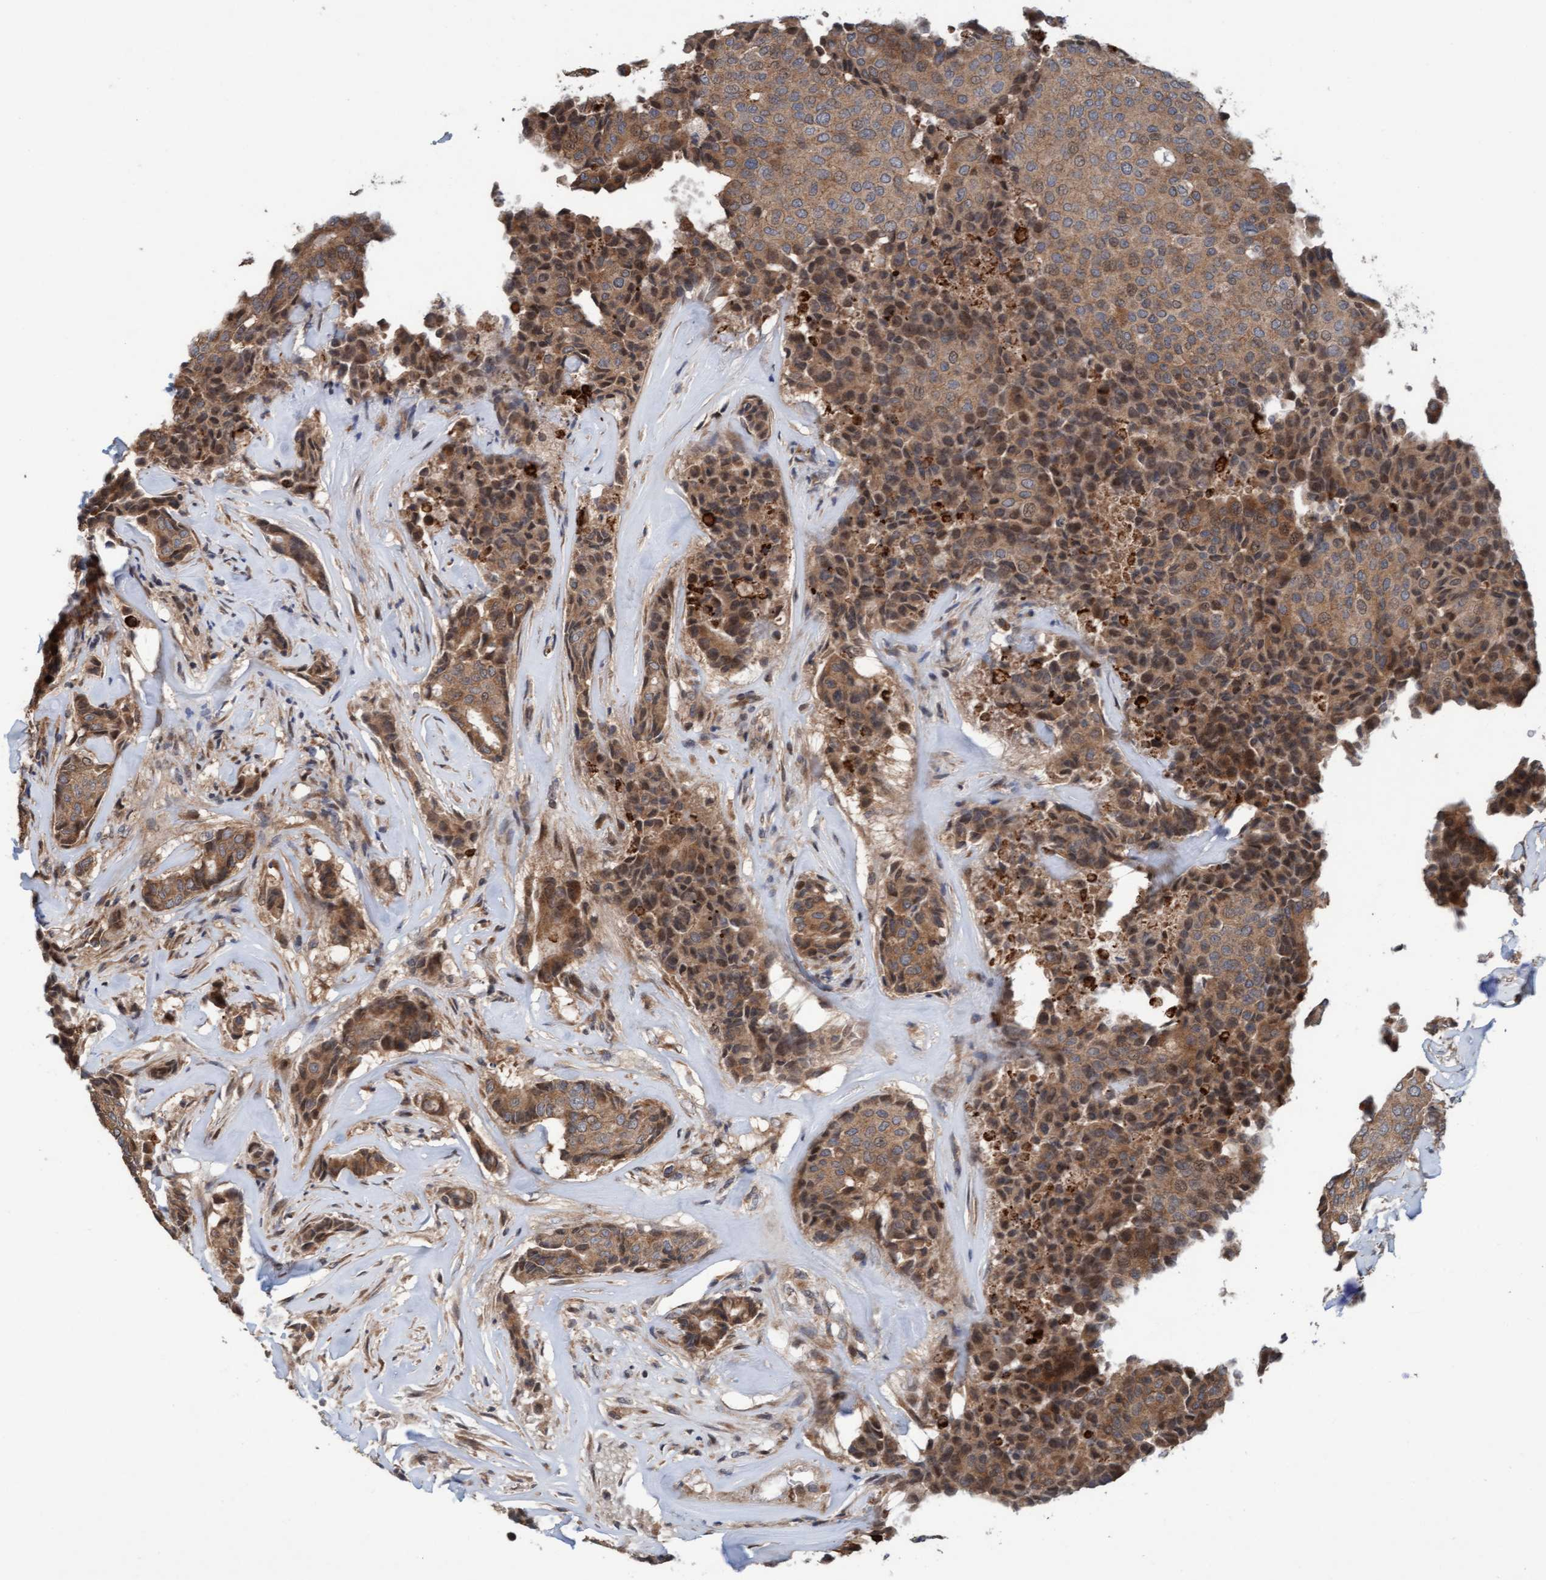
{"staining": {"intensity": "moderate", "quantity": ">75%", "location": "cytoplasmic/membranous,nuclear"}, "tissue": "breast cancer", "cell_type": "Tumor cells", "image_type": "cancer", "snomed": [{"axis": "morphology", "description": "Duct carcinoma"}, {"axis": "topography", "description": "Breast"}], "caption": "Protein analysis of breast cancer tissue displays moderate cytoplasmic/membranous and nuclear staining in about >75% of tumor cells.", "gene": "MLXIP", "patient": {"sex": "female", "age": 75}}